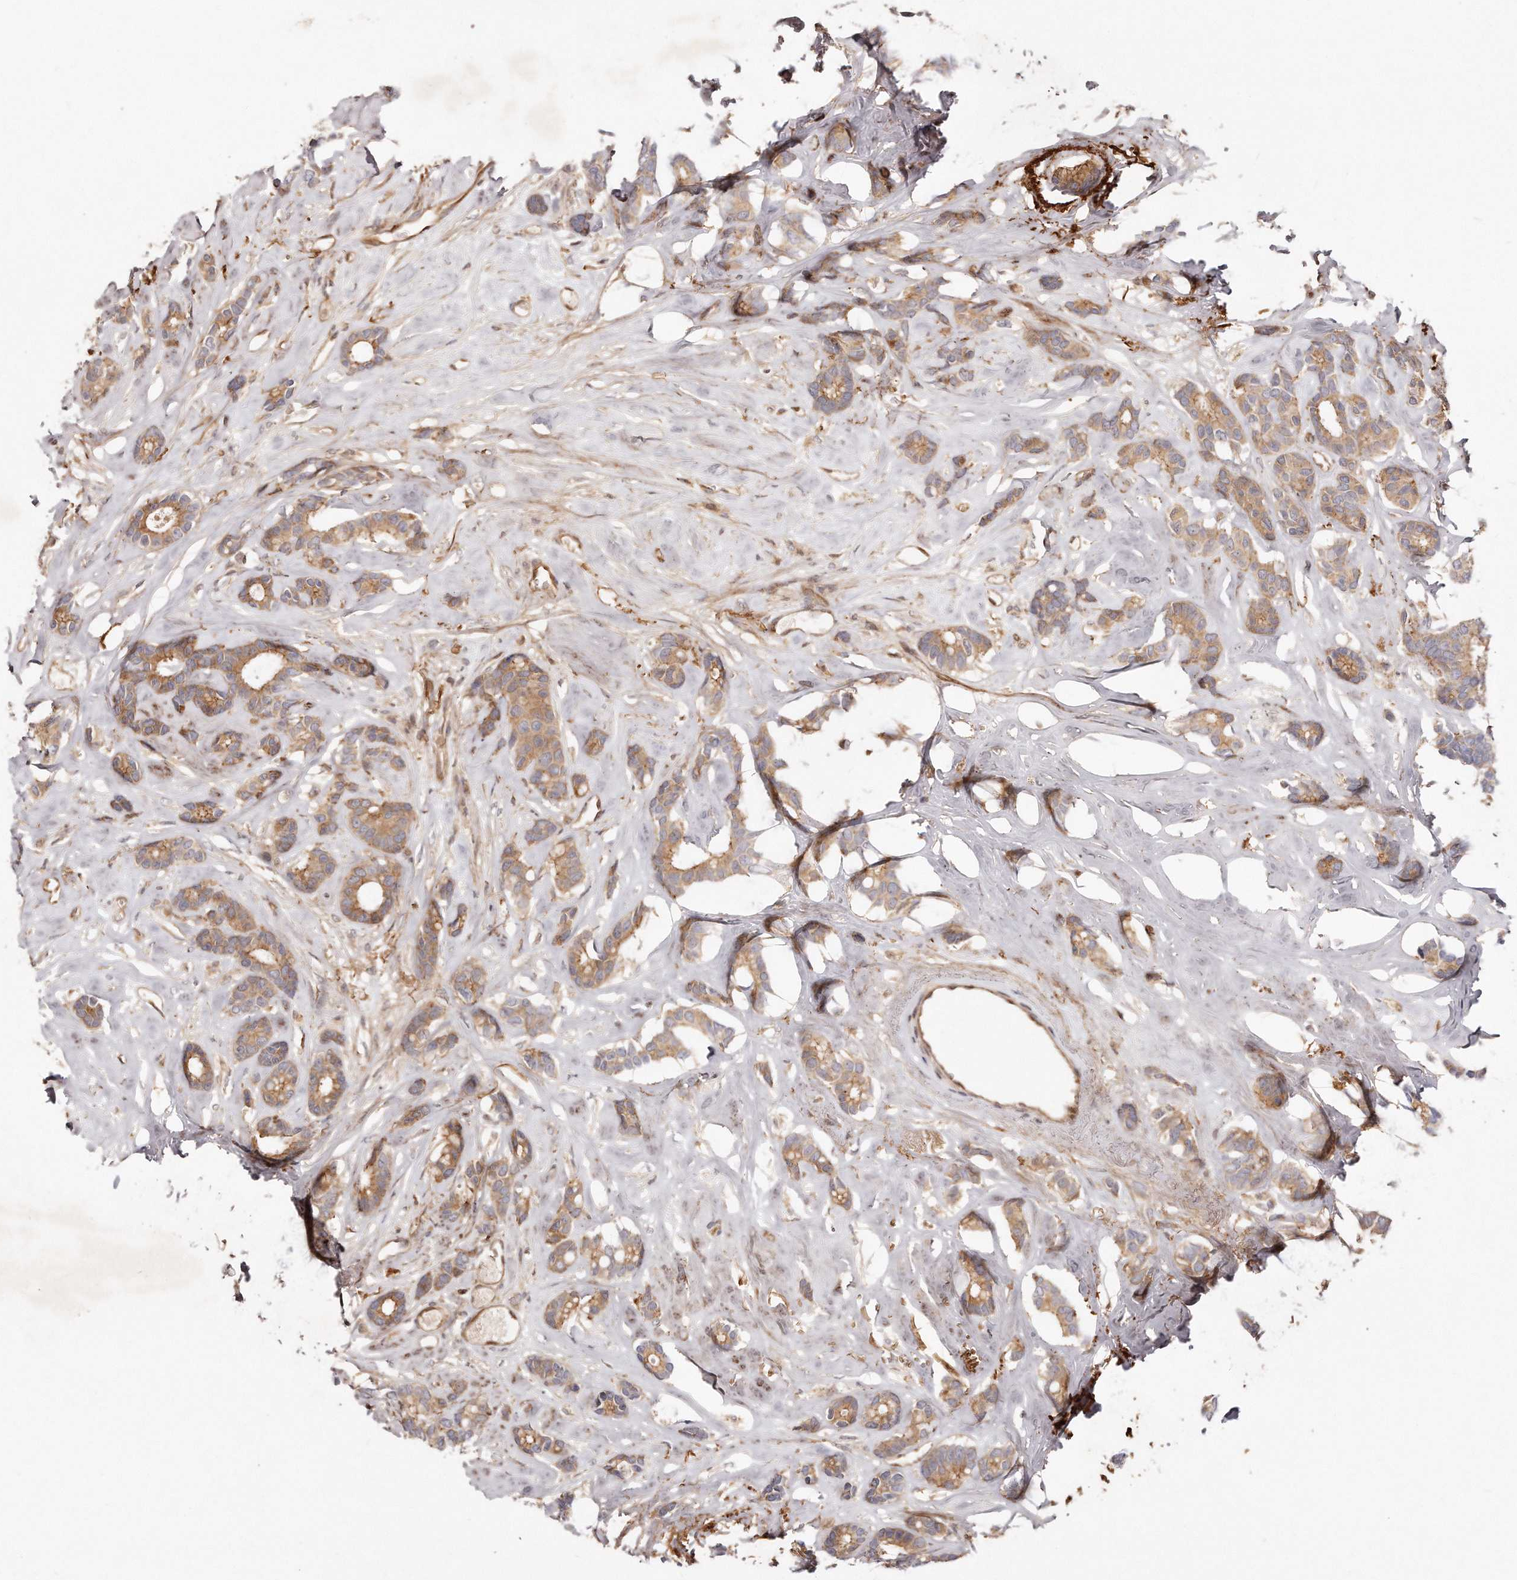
{"staining": {"intensity": "moderate", "quantity": ">75%", "location": "cytoplasmic/membranous"}, "tissue": "breast cancer", "cell_type": "Tumor cells", "image_type": "cancer", "snomed": [{"axis": "morphology", "description": "Duct carcinoma"}, {"axis": "topography", "description": "Breast"}], "caption": "High-power microscopy captured an immunohistochemistry micrograph of breast infiltrating ductal carcinoma, revealing moderate cytoplasmic/membranous expression in about >75% of tumor cells.", "gene": "GBP4", "patient": {"sex": "female", "age": 87}}